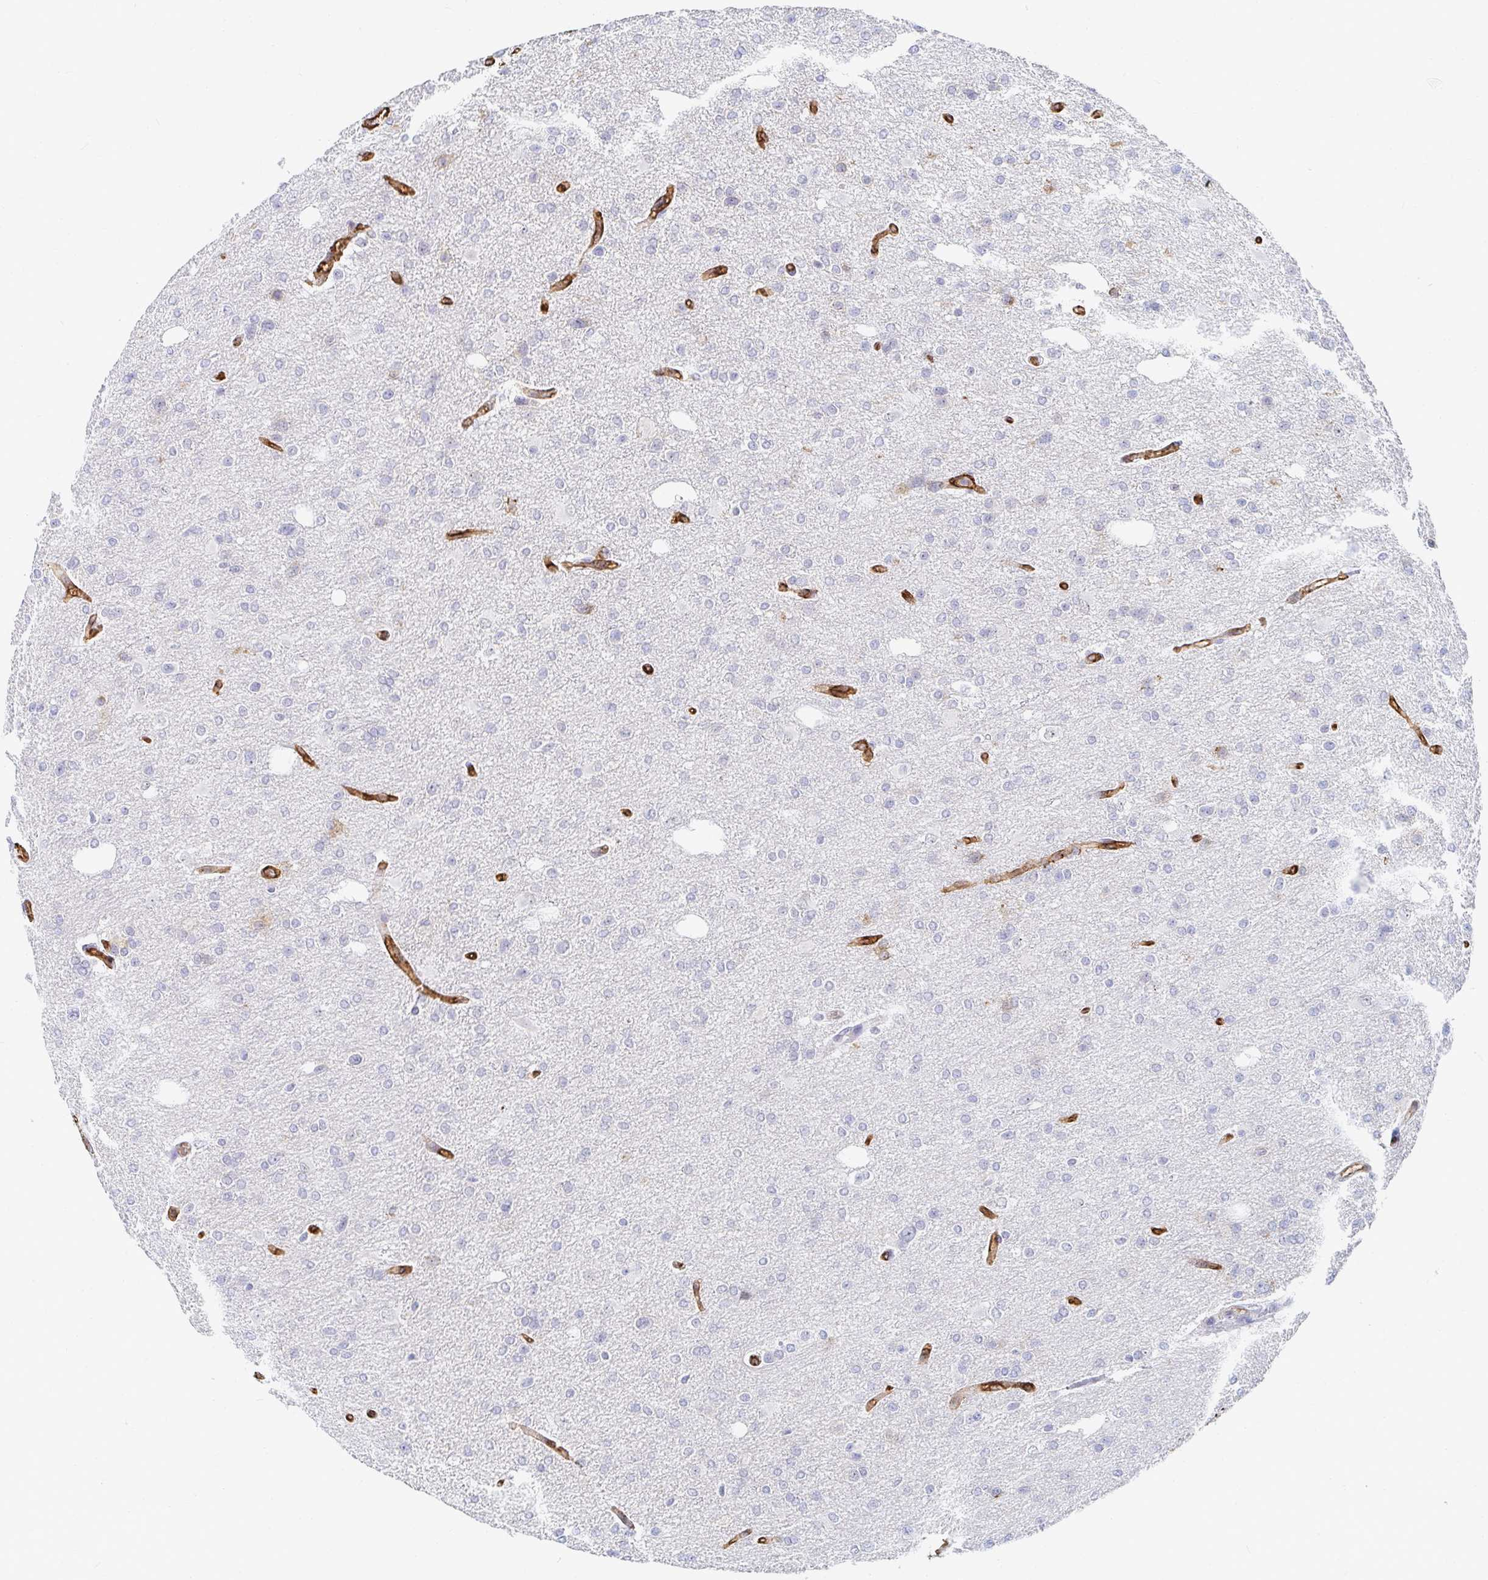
{"staining": {"intensity": "negative", "quantity": "none", "location": "none"}, "tissue": "glioma", "cell_type": "Tumor cells", "image_type": "cancer", "snomed": [{"axis": "morphology", "description": "Glioma, malignant, Low grade"}, {"axis": "topography", "description": "Brain"}], "caption": "Immunohistochemical staining of human glioma shows no significant staining in tumor cells. The staining is performed using DAB brown chromogen with nuclei counter-stained in using hematoxylin.", "gene": "COL28A1", "patient": {"sex": "male", "age": 26}}